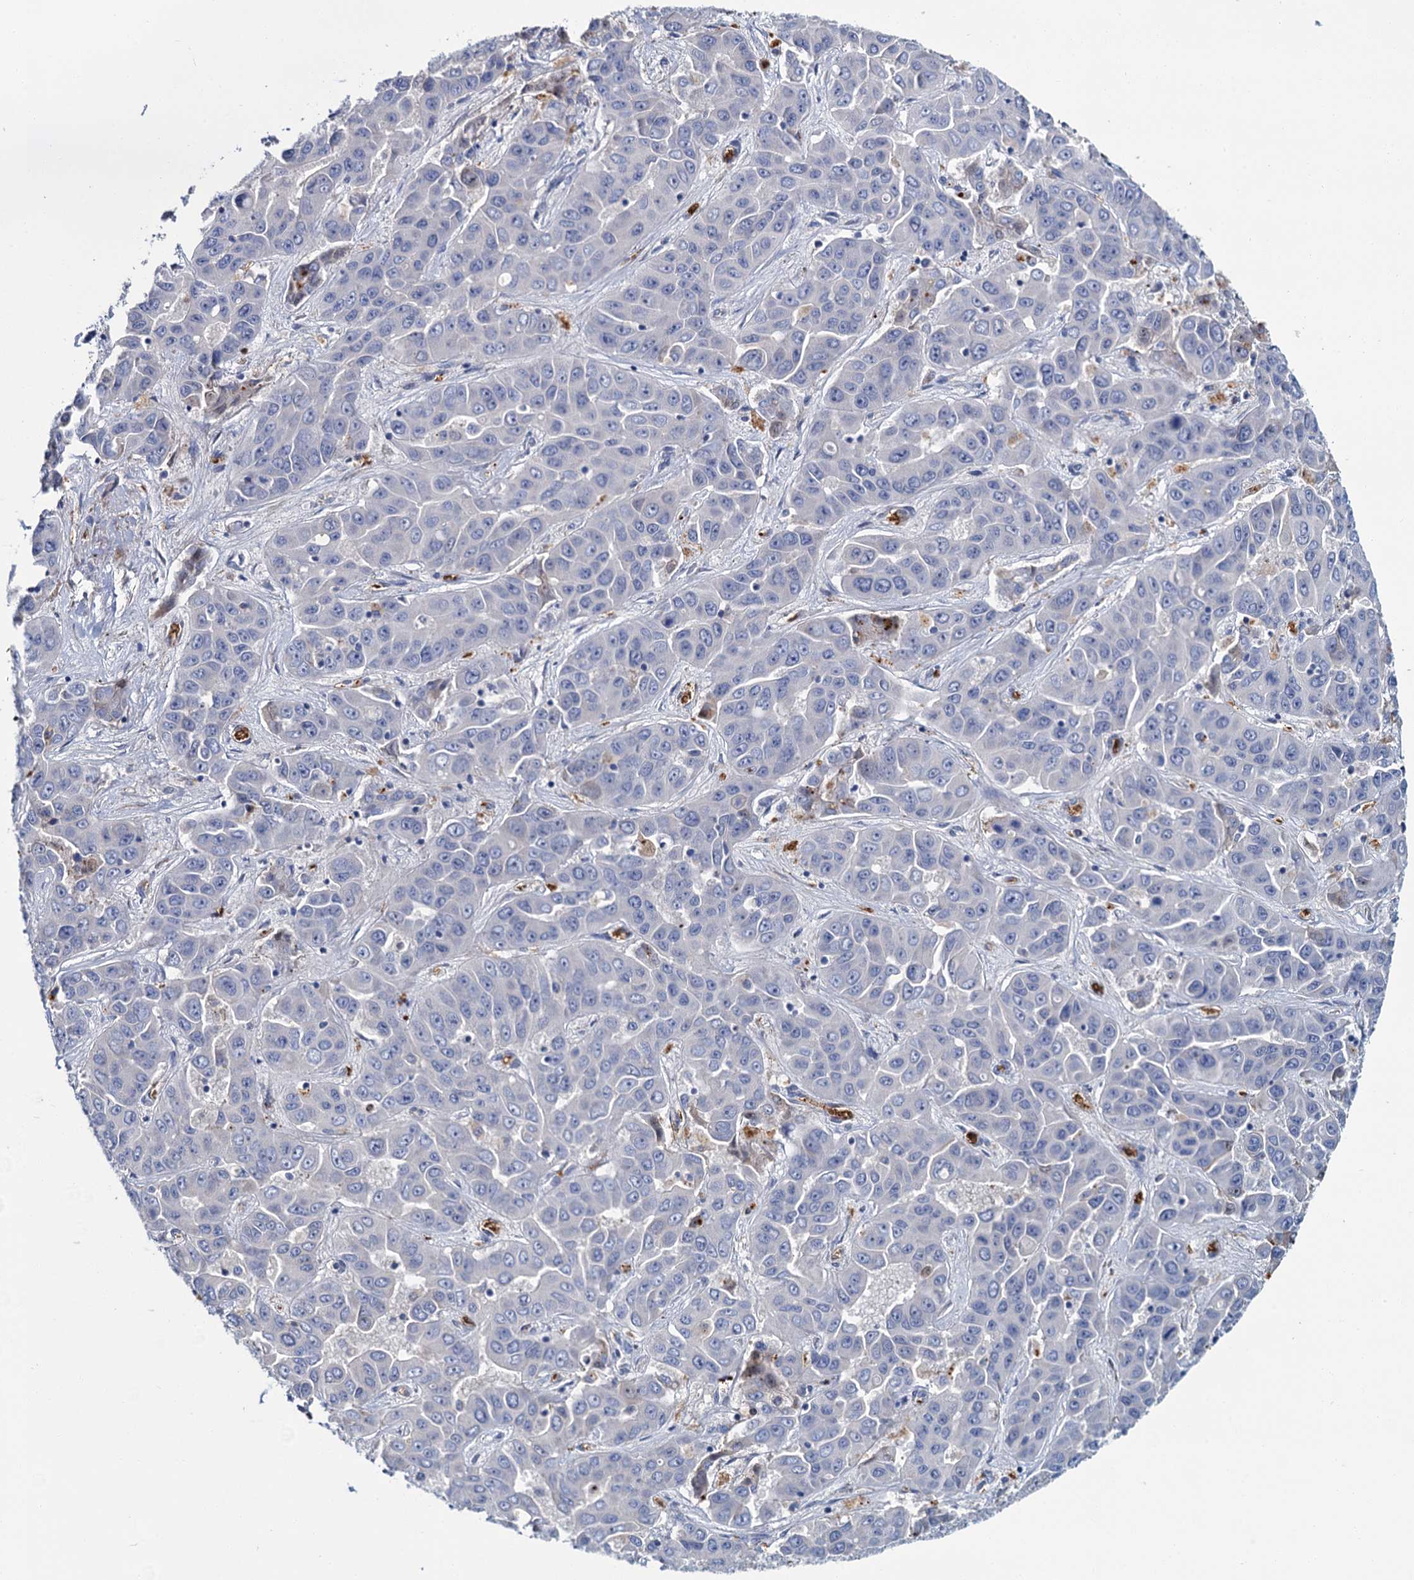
{"staining": {"intensity": "negative", "quantity": "none", "location": "none"}, "tissue": "liver cancer", "cell_type": "Tumor cells", "image_type": "cancer", "snomed": [{"axis": "morphology", "description": "Cholangiocarcinoma"}, {"axis": "topography", "description": "Liver"}], "caption": "IHC photomicrograph of liver cancer stained for a protein (brown), which reveals no expression in tumor cells.", "gene": "ATG2A", "patient": {"sex": "female", "age": 52}}